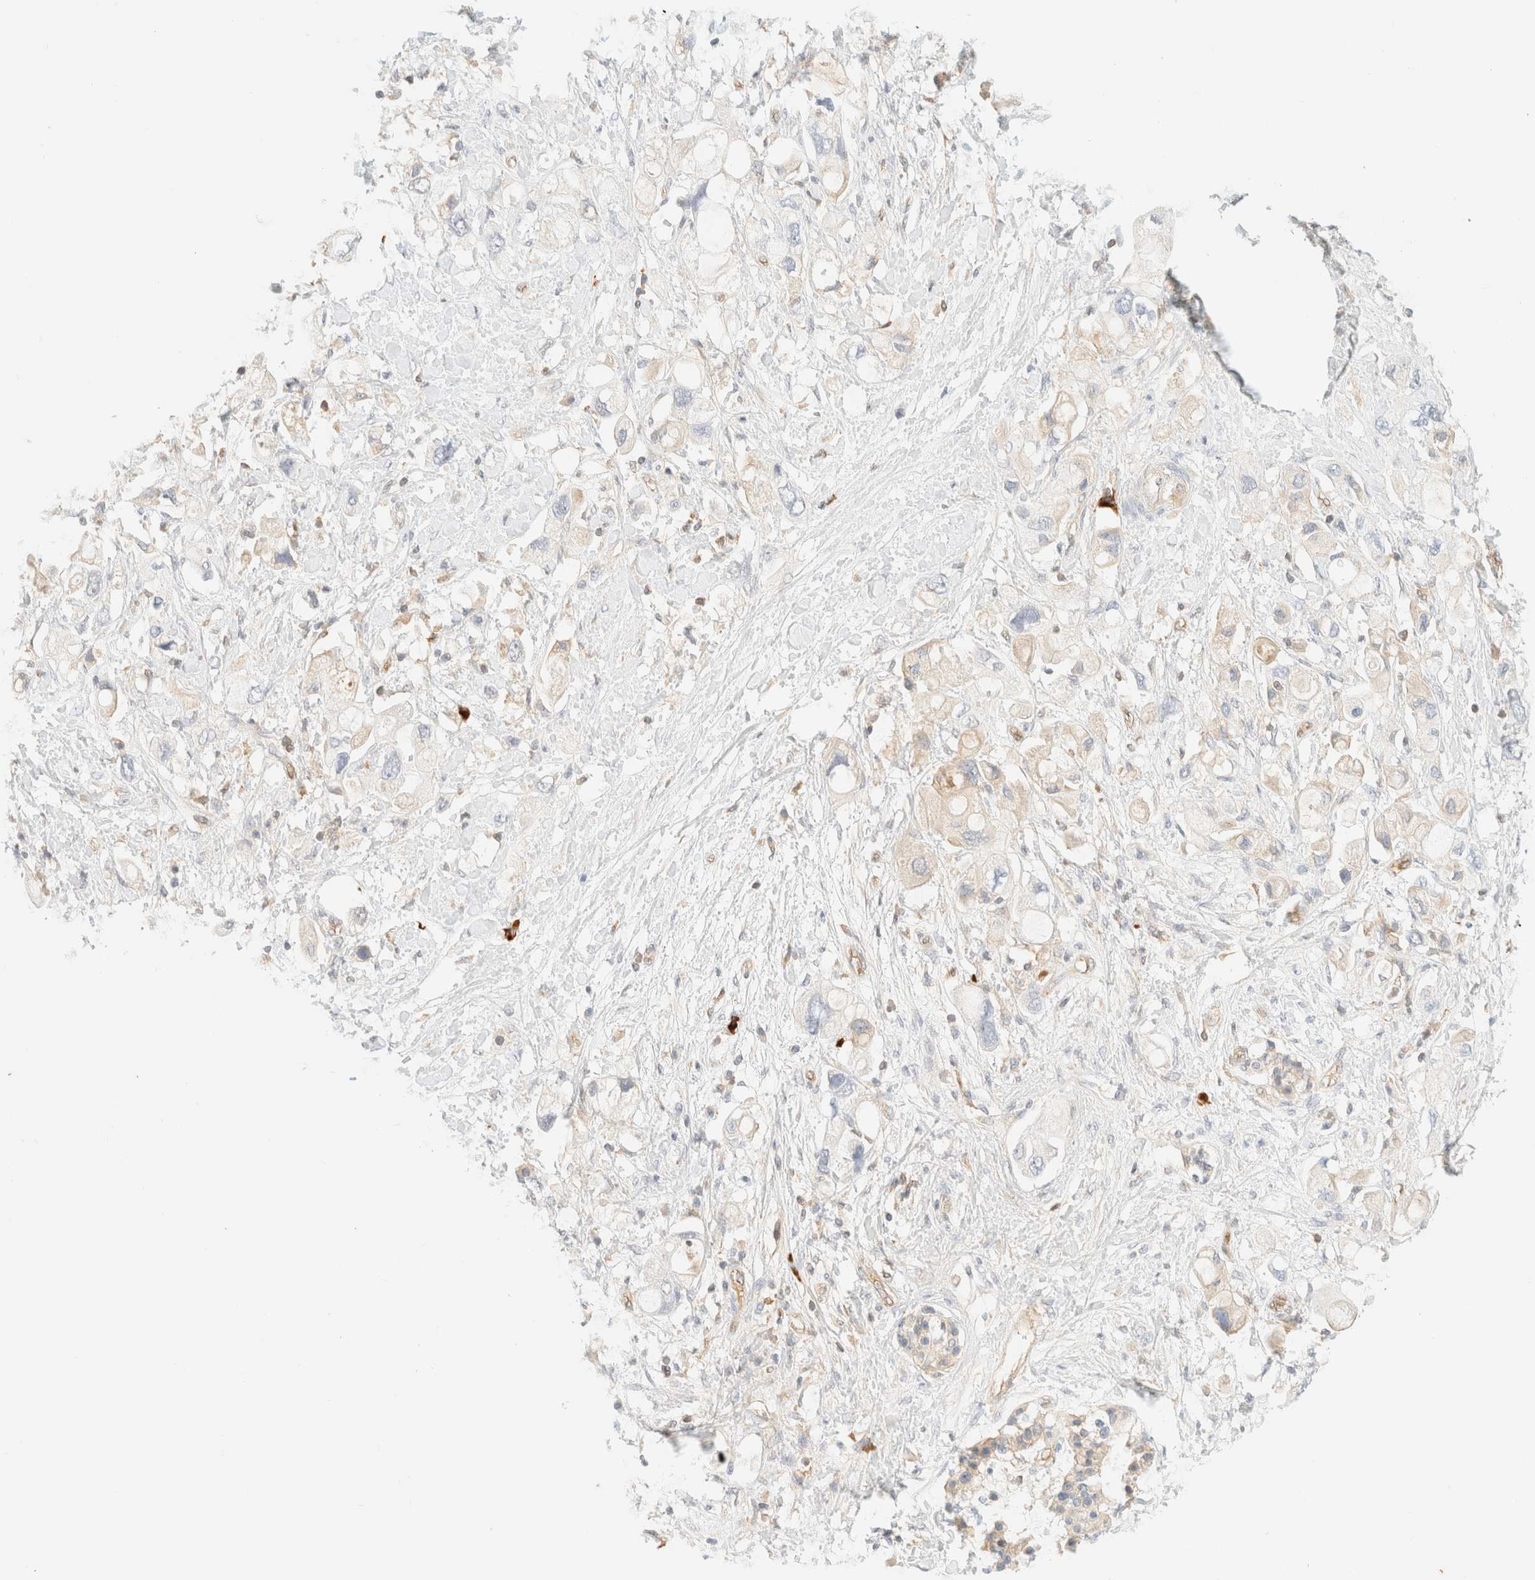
{"staining": {"intensity": "negative", "quantity": "none", "location": "none"}, "tissue": "pancreatic cancer", "cell_type": "Tumor cells", "image_type": "cancer", "snomed": [{"axis": "morphology", "description": "Adenocarcinoma, NOS"}, {"axis": "topography", "description": "Pancreas"}], "caption": "A high-resolution micrograph shows IHC staining of pancreatic adenocarcinoma, which shows no significant staining in tumor cells.", "gene": "FHOD1", "patient": {"sex": "female", "age": 56}}